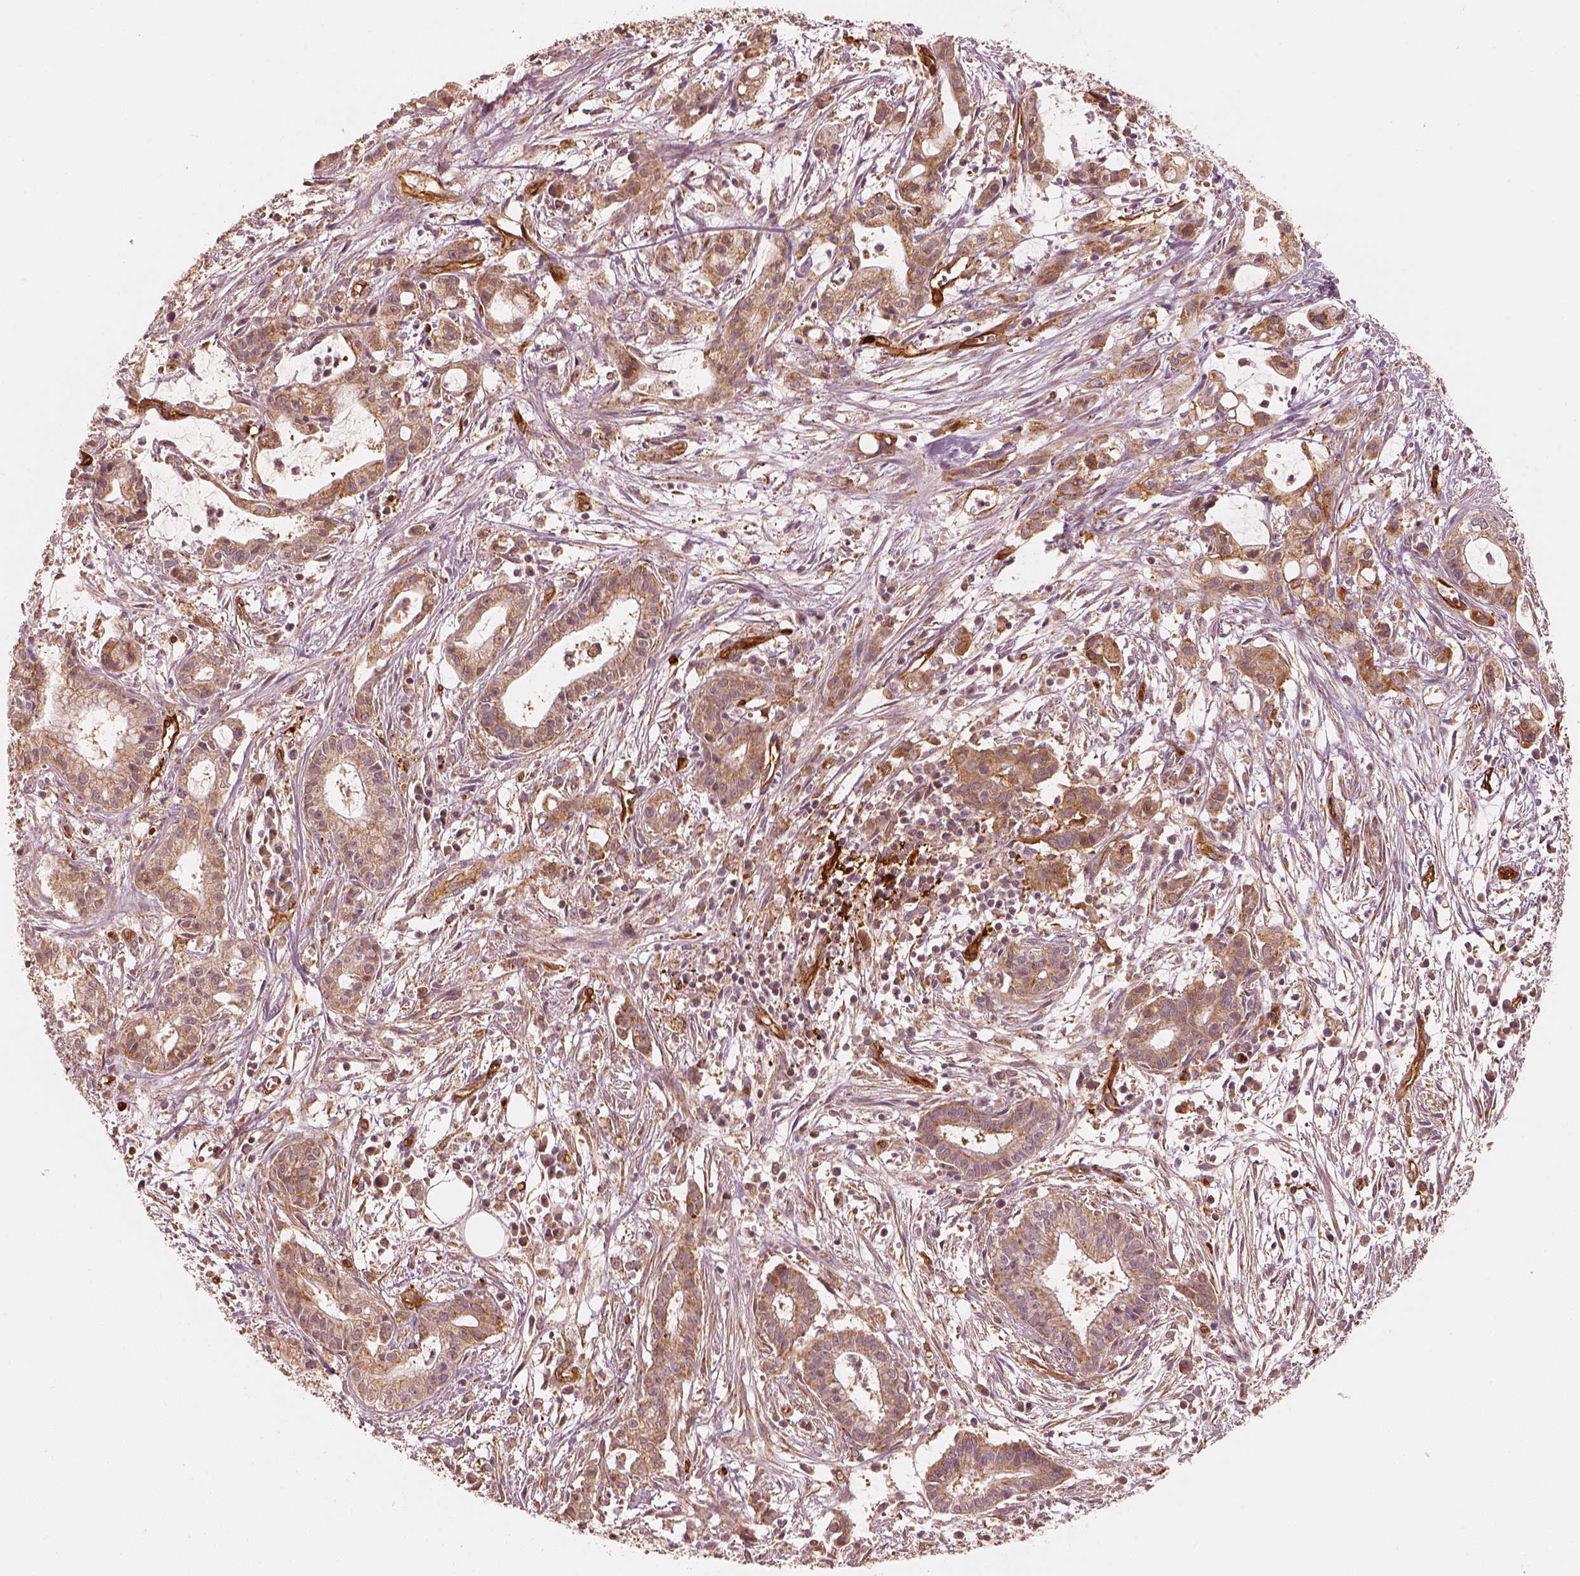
{"staining": {"intensity": "moderate", "quantity": ">75%", "location": "cytoplasmic/membranous"}, "tissue": "pancreatic cancer", "cell_type": "Tumor cells", "image_type": "cancer", "snomed": [{"axis": "morphology", "description": "Adenocarcinoma, NOS"}, {"axis": "topography", "description": "Pancreas"}], "caption": "The immunohistochemical stain highlights moderate cytoplasmic/membranous staining in tumor cells of pancreatic adenocarcinoma tissue.", "gene": "FSCN1", "patient": {"sex": "male", "age": 48}}